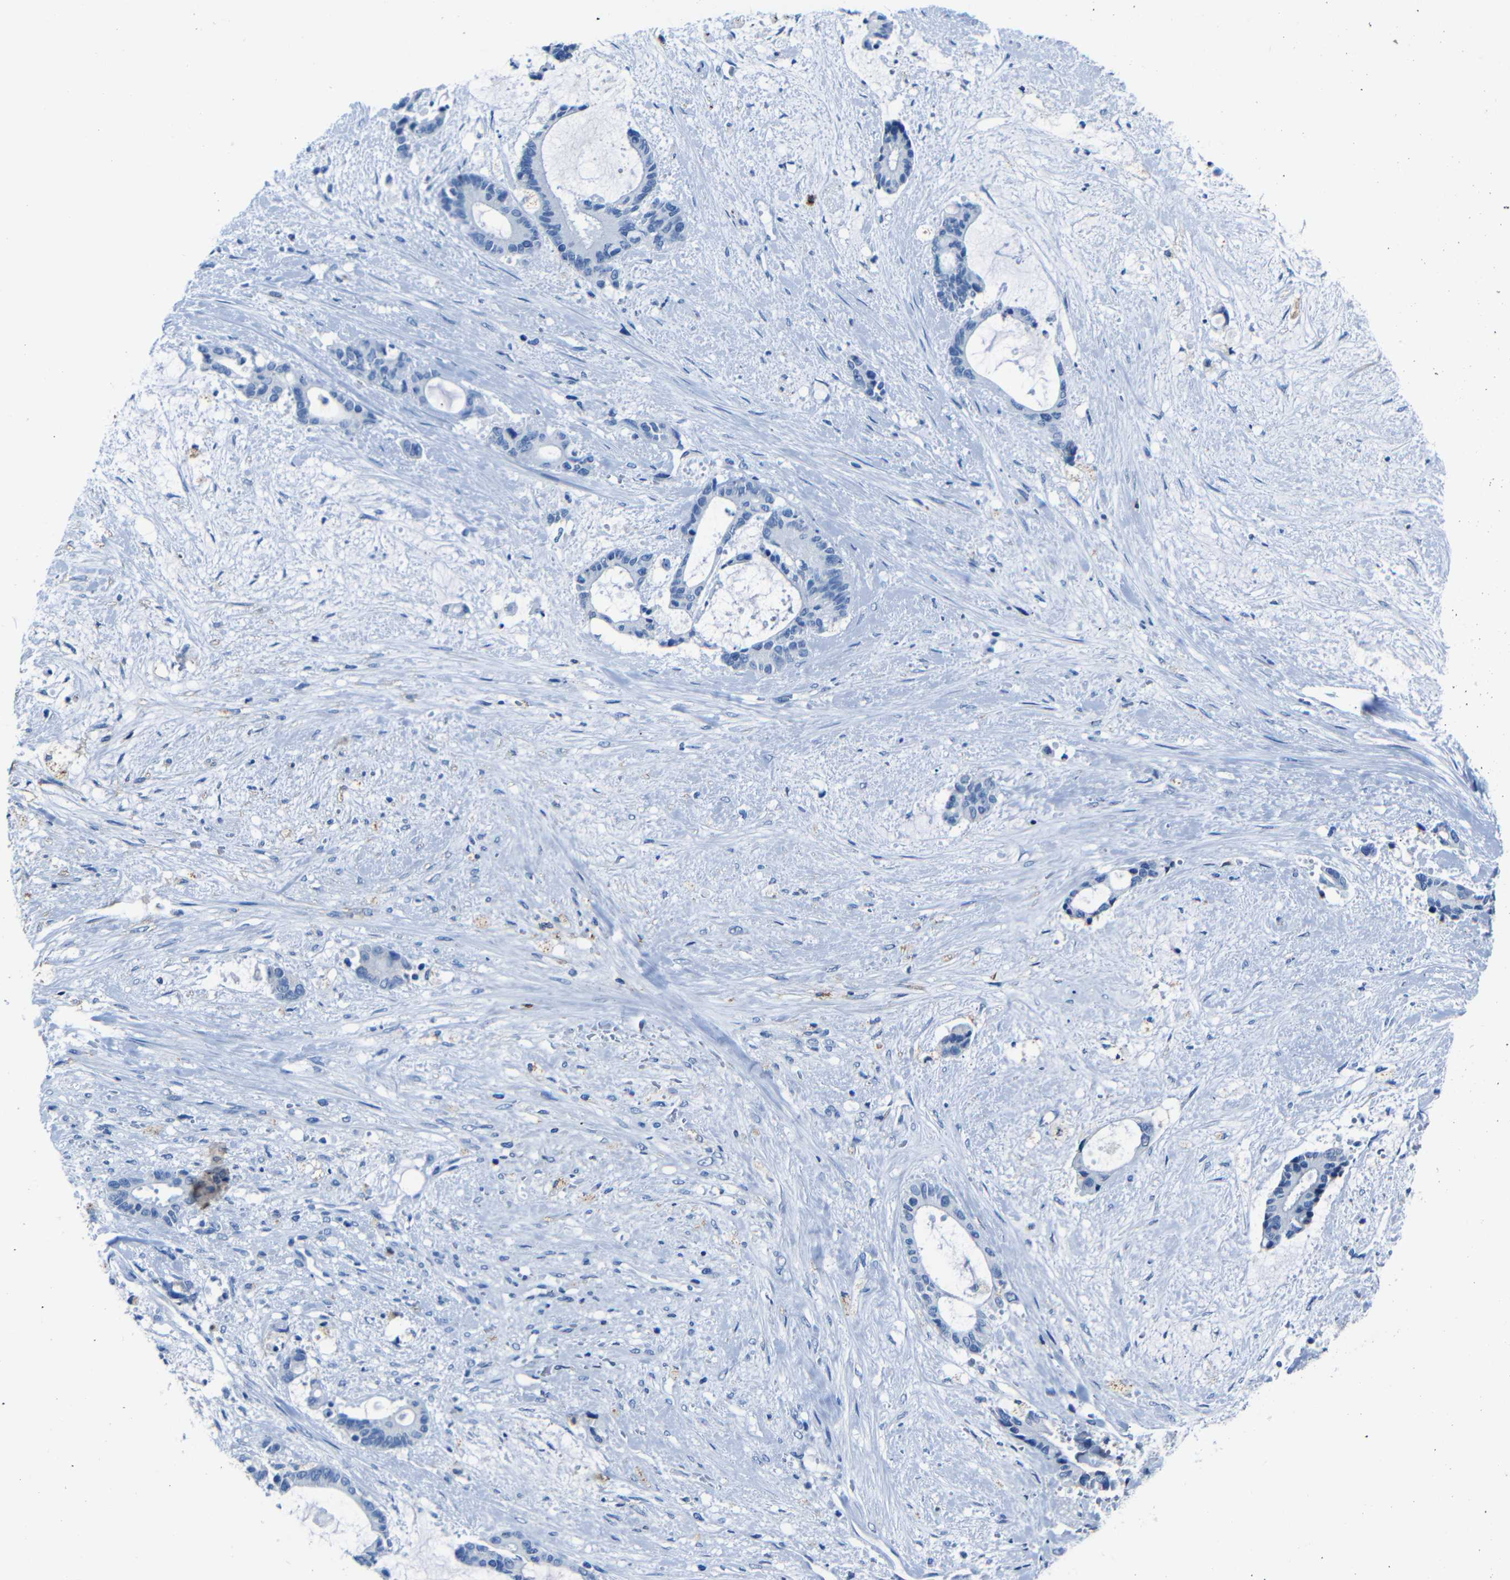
{"staining": {"intensity": "negative", "quantity": "none", "location": "none"}, "tissue": "liver cancer", "cell_type": "Tumor cells", "image_type": "cancer", "snomed": [{"axis": "morphology", "description": "Normal tissue, NOS"}, {"axis": "morphology", "description": "Cholangiocarcinoma"}, {"axis": "topography", "description": "Liver"}, {"axis": "topography", "description": "Peripheral nerve tissue"}], "caption": "The IHC image has no significant staining in tumor cells of liver cancer tissue.", "gene": "CLDN11", "patient": {"sex": "female", "age": 73}}